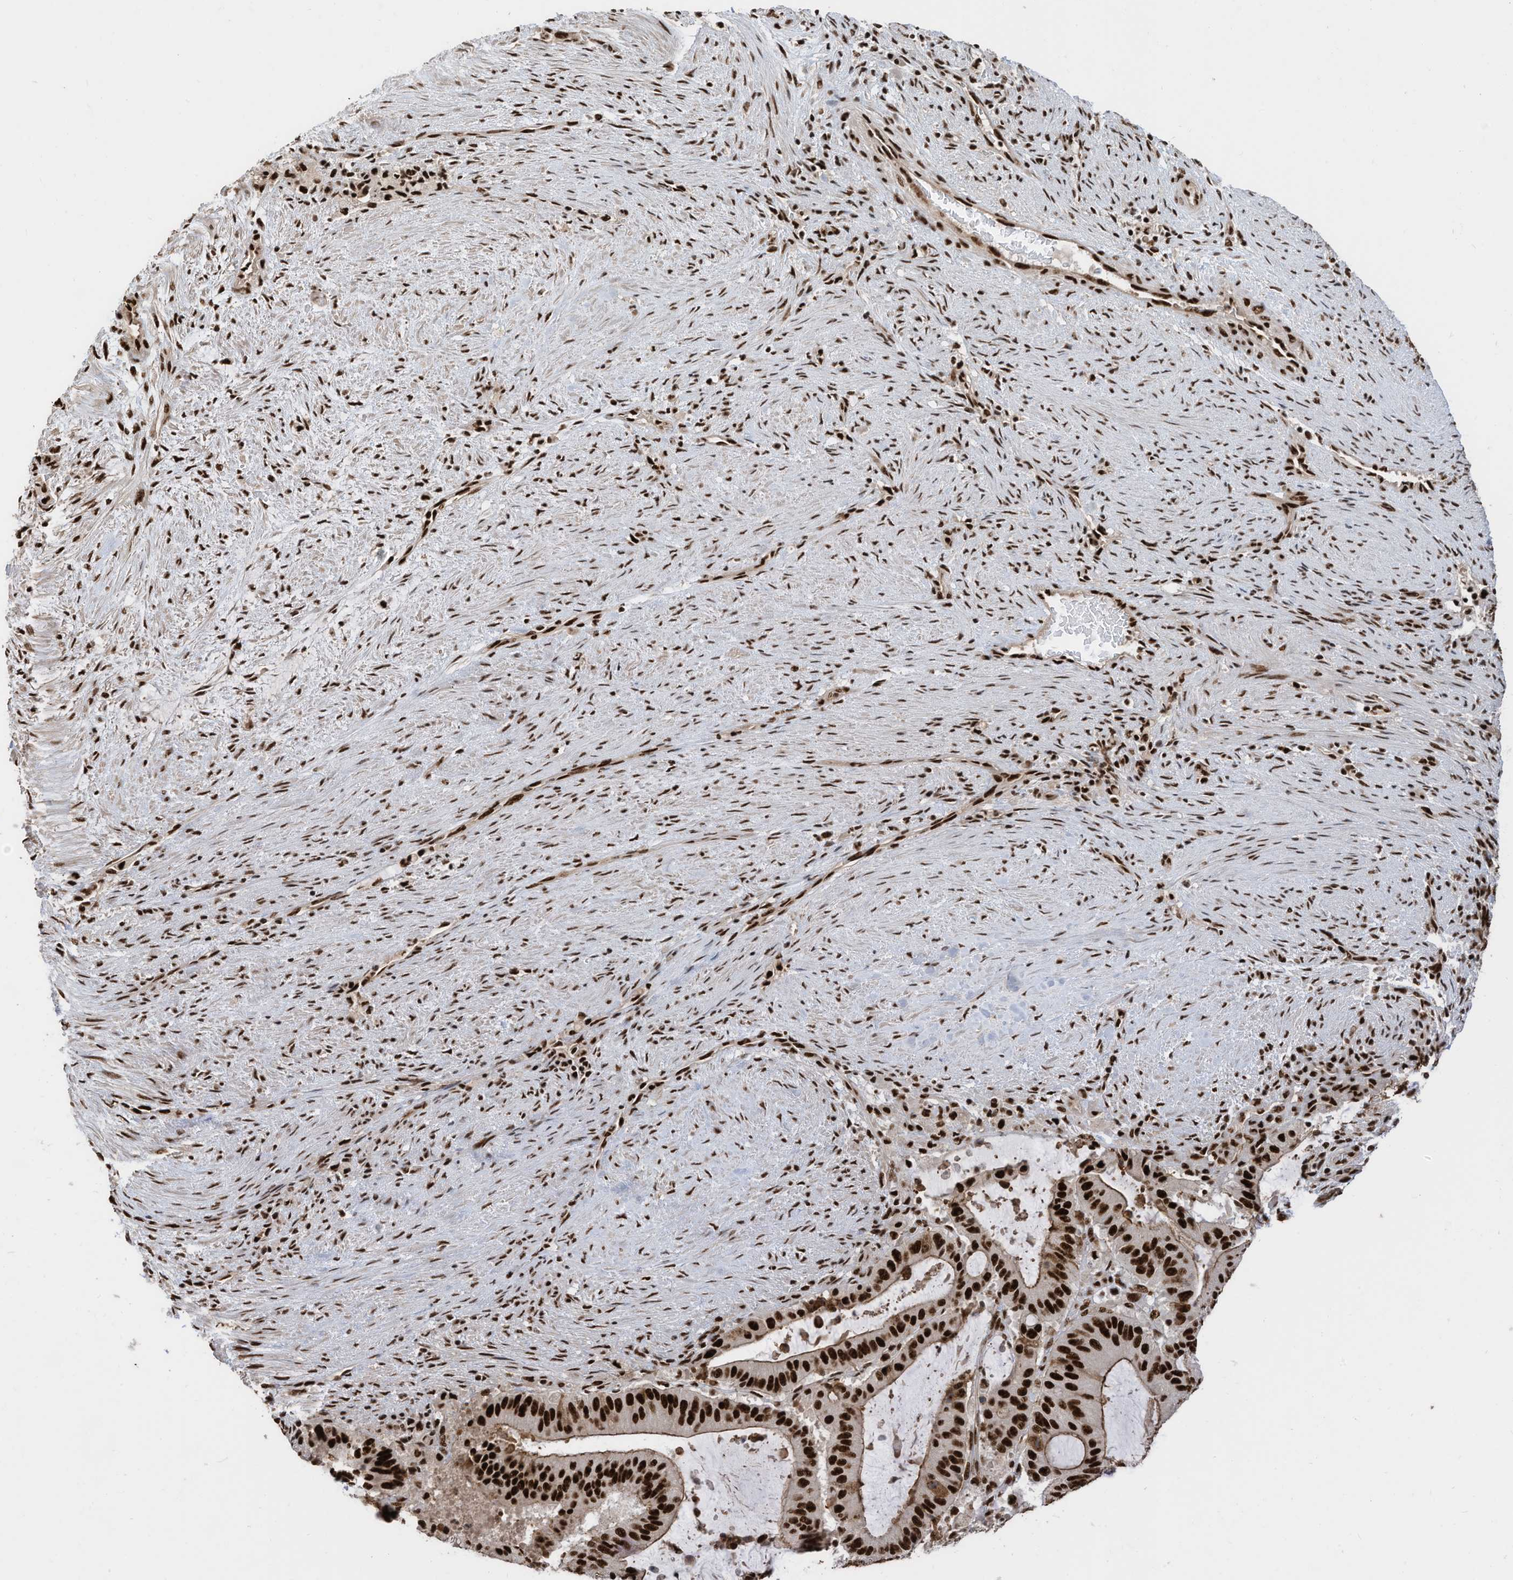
{"staining": {"intensity": "strong", "quantity": ">75%", "location": "nuclear"}, "tissue": "liver cancer", "cell_type": "Tumor cells", "image_type": "cancer", "snomed": [{"axis": "morphology", "description": "Normal tissue, NOS"}, {"axis": "morphology", "description": "Cholangiocarcinoma"}, {"axis": "topography", "description": "Liver"}, {"axis": "topography", "description": "Peripheral nerve tissue"}], "caption": "Human liver cancer (cholangiocarcinoma) stained with a brown dye shows strong nuclear positive positivity in approximately >75% of tumor cells.", "gene": "SF3A3", "patient": {"sex": "female", "age": 73}}